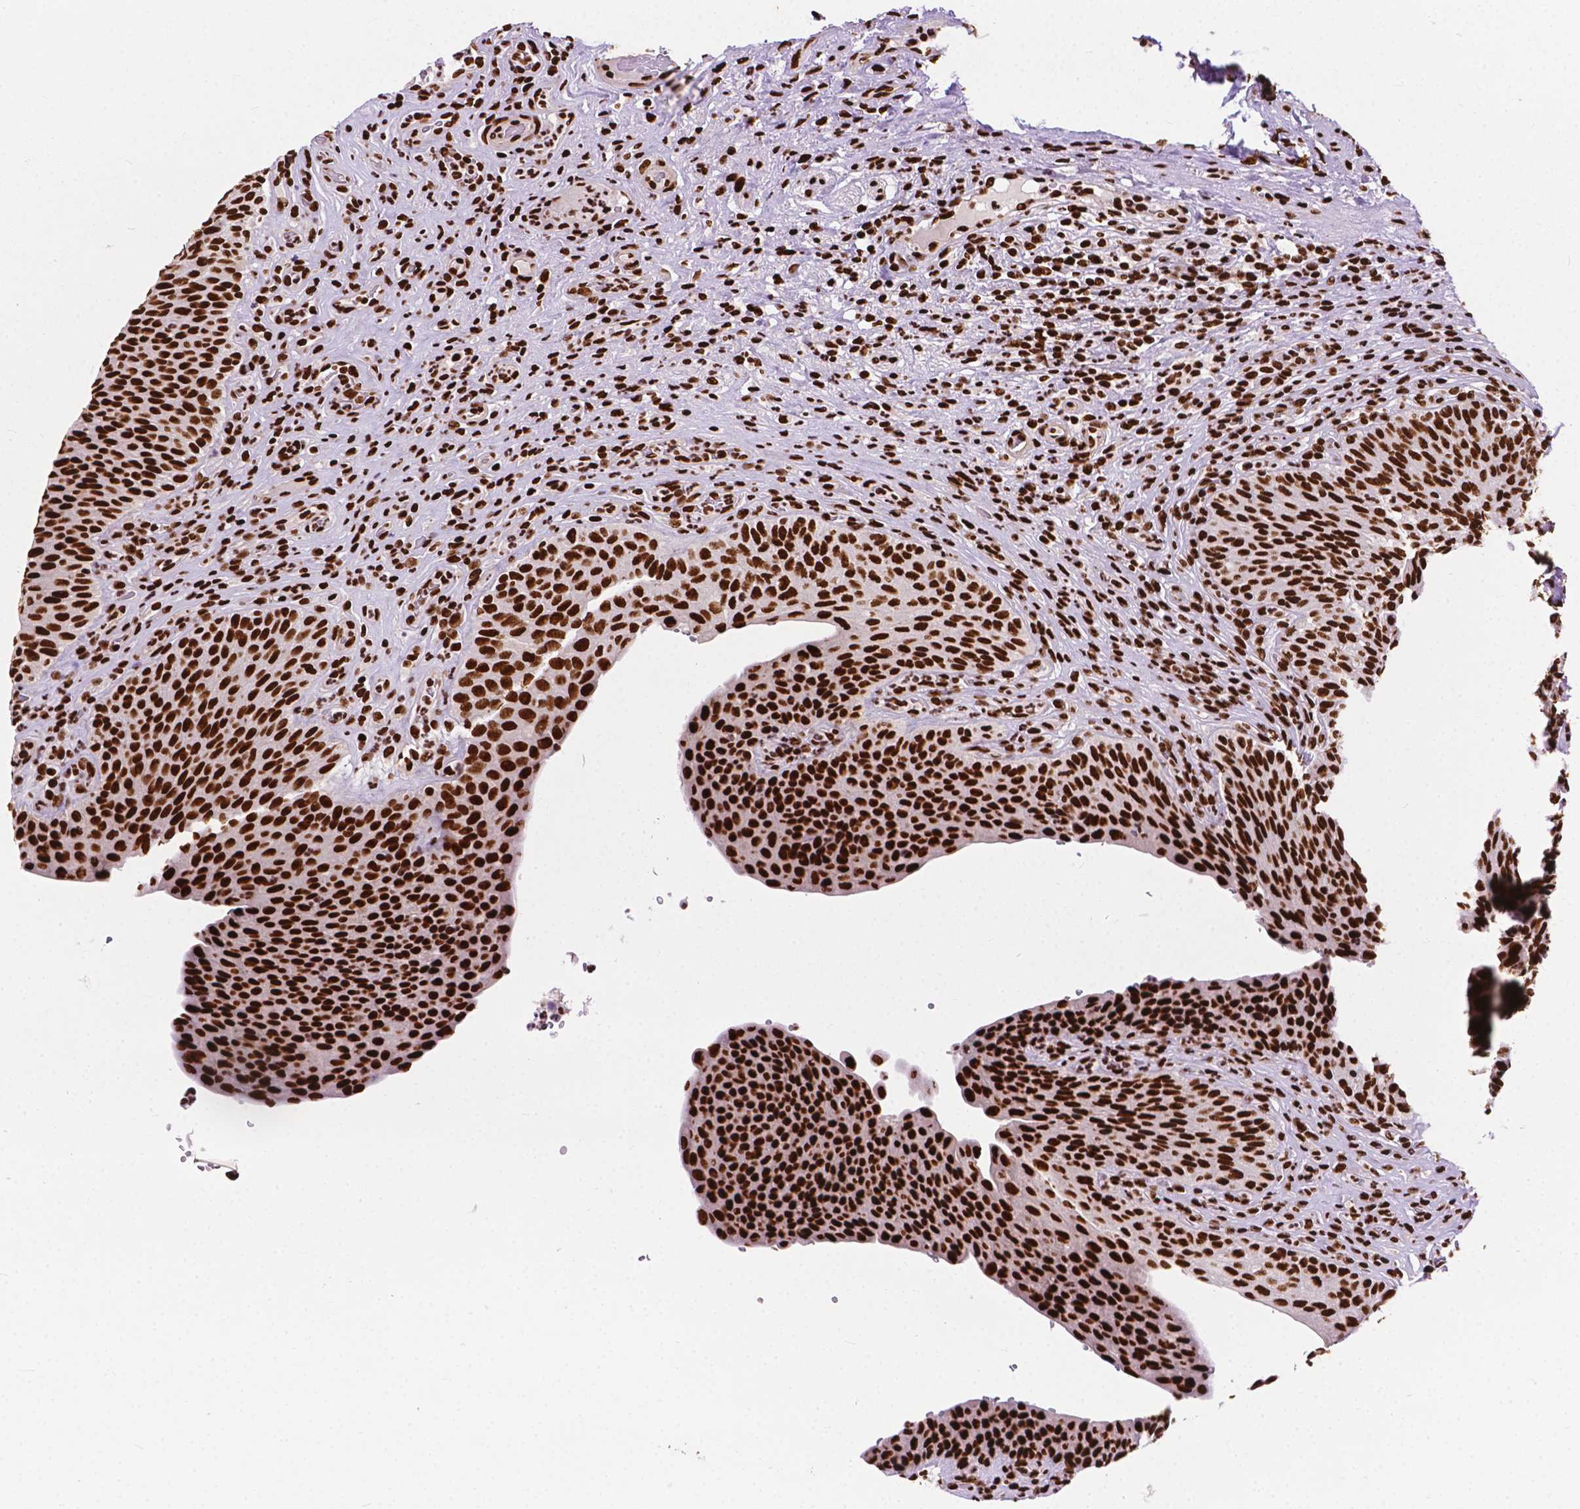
{"staining": {"intensity": "strong", "quantity": ">75%", "location": "nuclear"}, "tissue": "urinary bladder", "cell_type": "Urothelial cells", "image_type": "normal", "snomed": [{"axis": "morphology", "description": "Normal tissue, NOS"}, {"axis": "topography", "description": "Urinary bladder"}, {"axis": "topography", "description": "Peripheral nerve tissue"}], "caption": "Benign urinary bladder was stained to show a protein in brown. There is high levels of strong nuclear expression in approximately >75% of urothelial cells.", "gene": "SMIM5", "patient": {"sex": "male", "age": 66}}